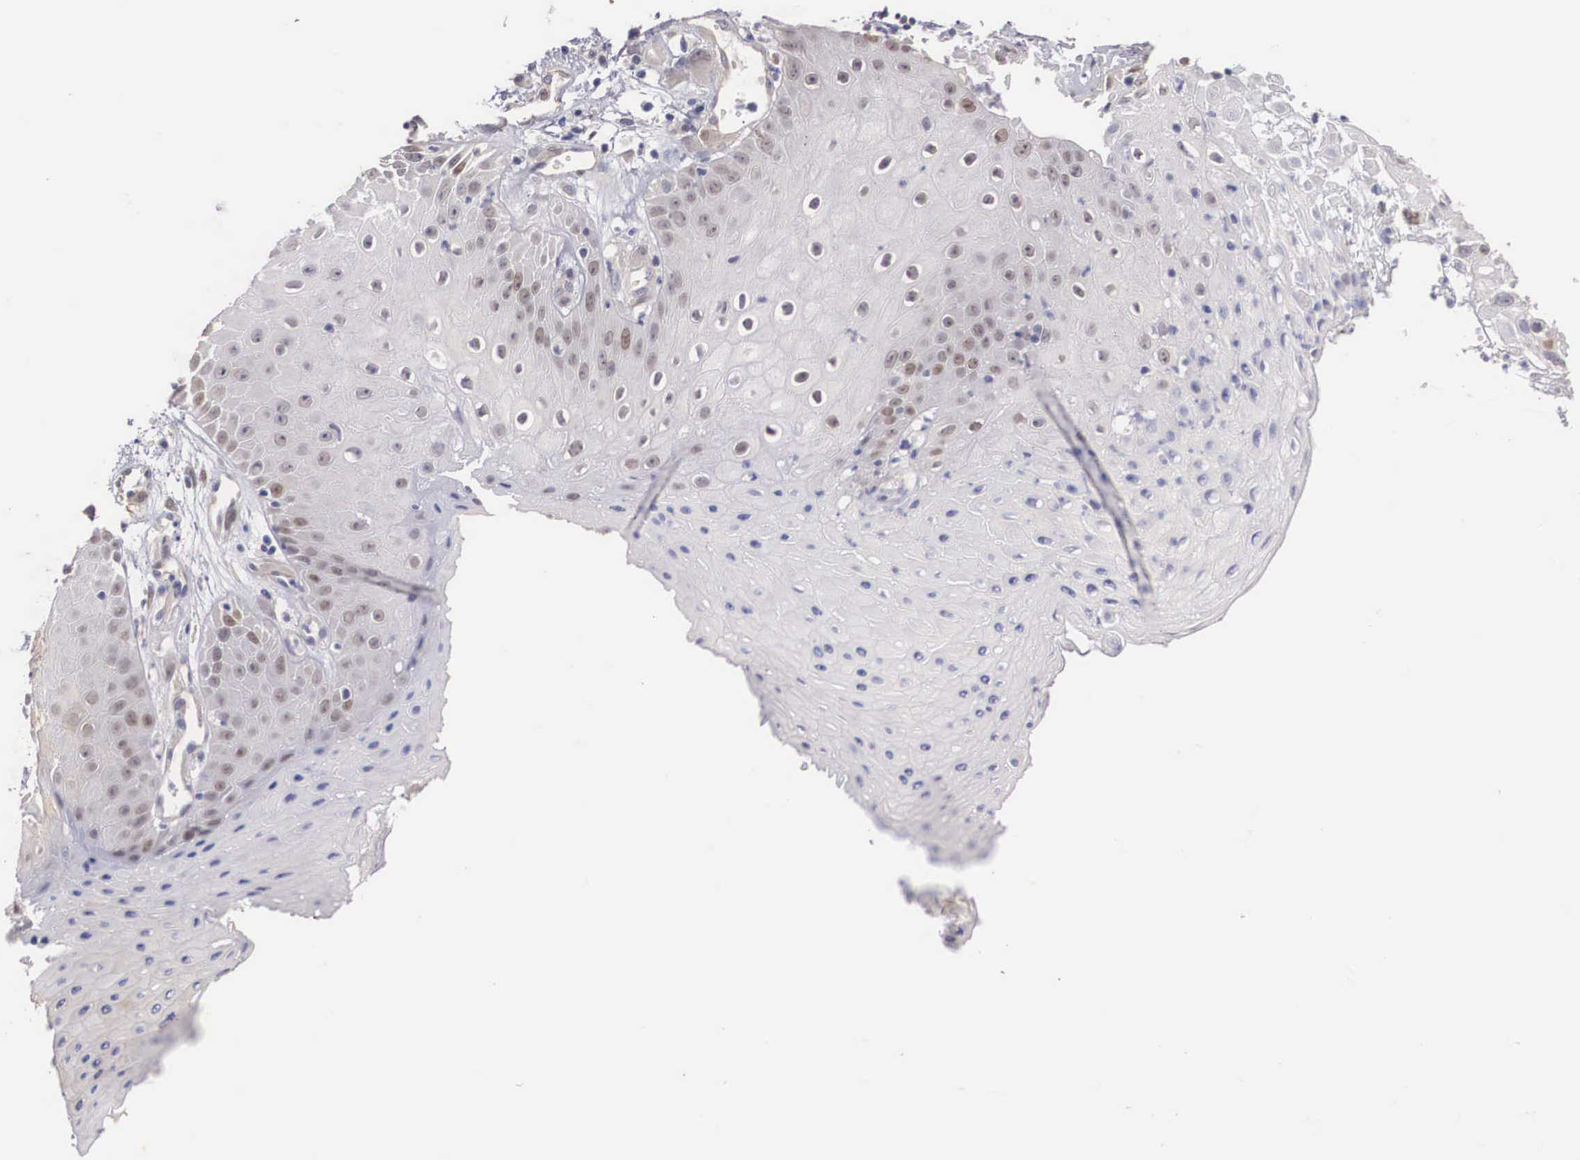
{"staining": {"intensity": "moderate", "quantity": "<25%", "location": "nuclear"}, "tissue": "skin", "cell_type": "Epidermal cells", "image_type": "normal", "snomed": [{"axis": "morphology", "description": "Normal tissue, NOS"}, {"axis": "topography", "description": "Skin"}, {"axis": "topography", "description": "Anal"}], "caption": "The immunohistochemical stain shows moderate nuclear staining in epidermal cells of benign skin.", "gene": "ENOX2", "patient": {"sex": "male", "age": 61}}